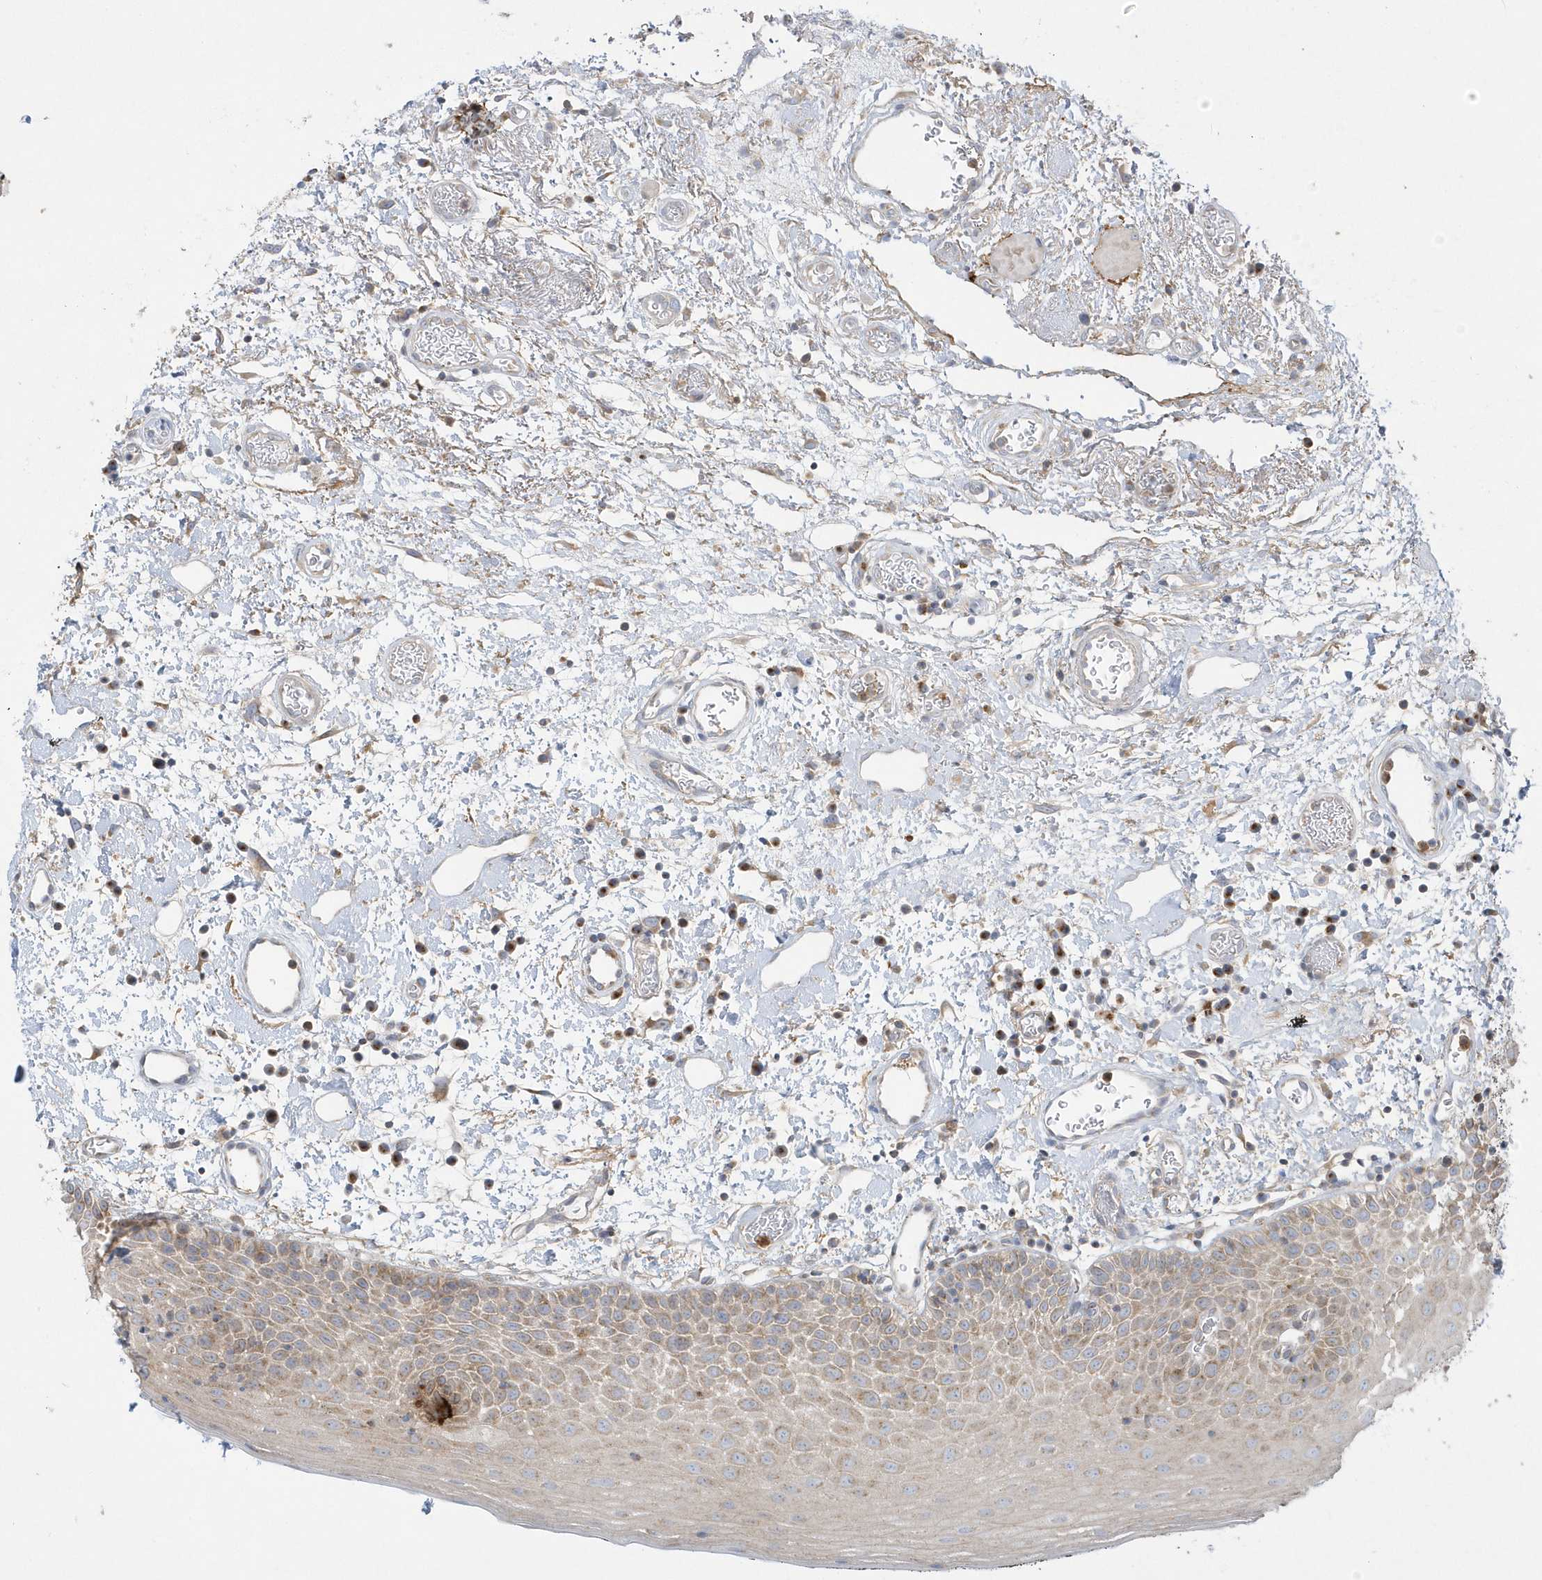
{"staining": {"intensity": "weak", "quantity": ">75%", "location": "cytoplasmic/membranous"}, "tissue": "oral mucosa", "cell_type": "Squamous epithelial cells", "image_type": "normal", "snomed": [{"axis": "morphology", "description": "Normal tissue, NOS"}, {"axis": "topography", "description": "Oral tissue"}], "caption": "IHC micrograph of unremarkable oral mucosa: human oral mucosa stained using IHC demonstrates low levels of weak protein expression localized specifically in the cytoplasmic/membranous of squamous epithelial cells, appearing as a cytoplasmic/membranous brown color.", "gene": "DNAJC18", "patient": {"sex": "male", "age": 74}}